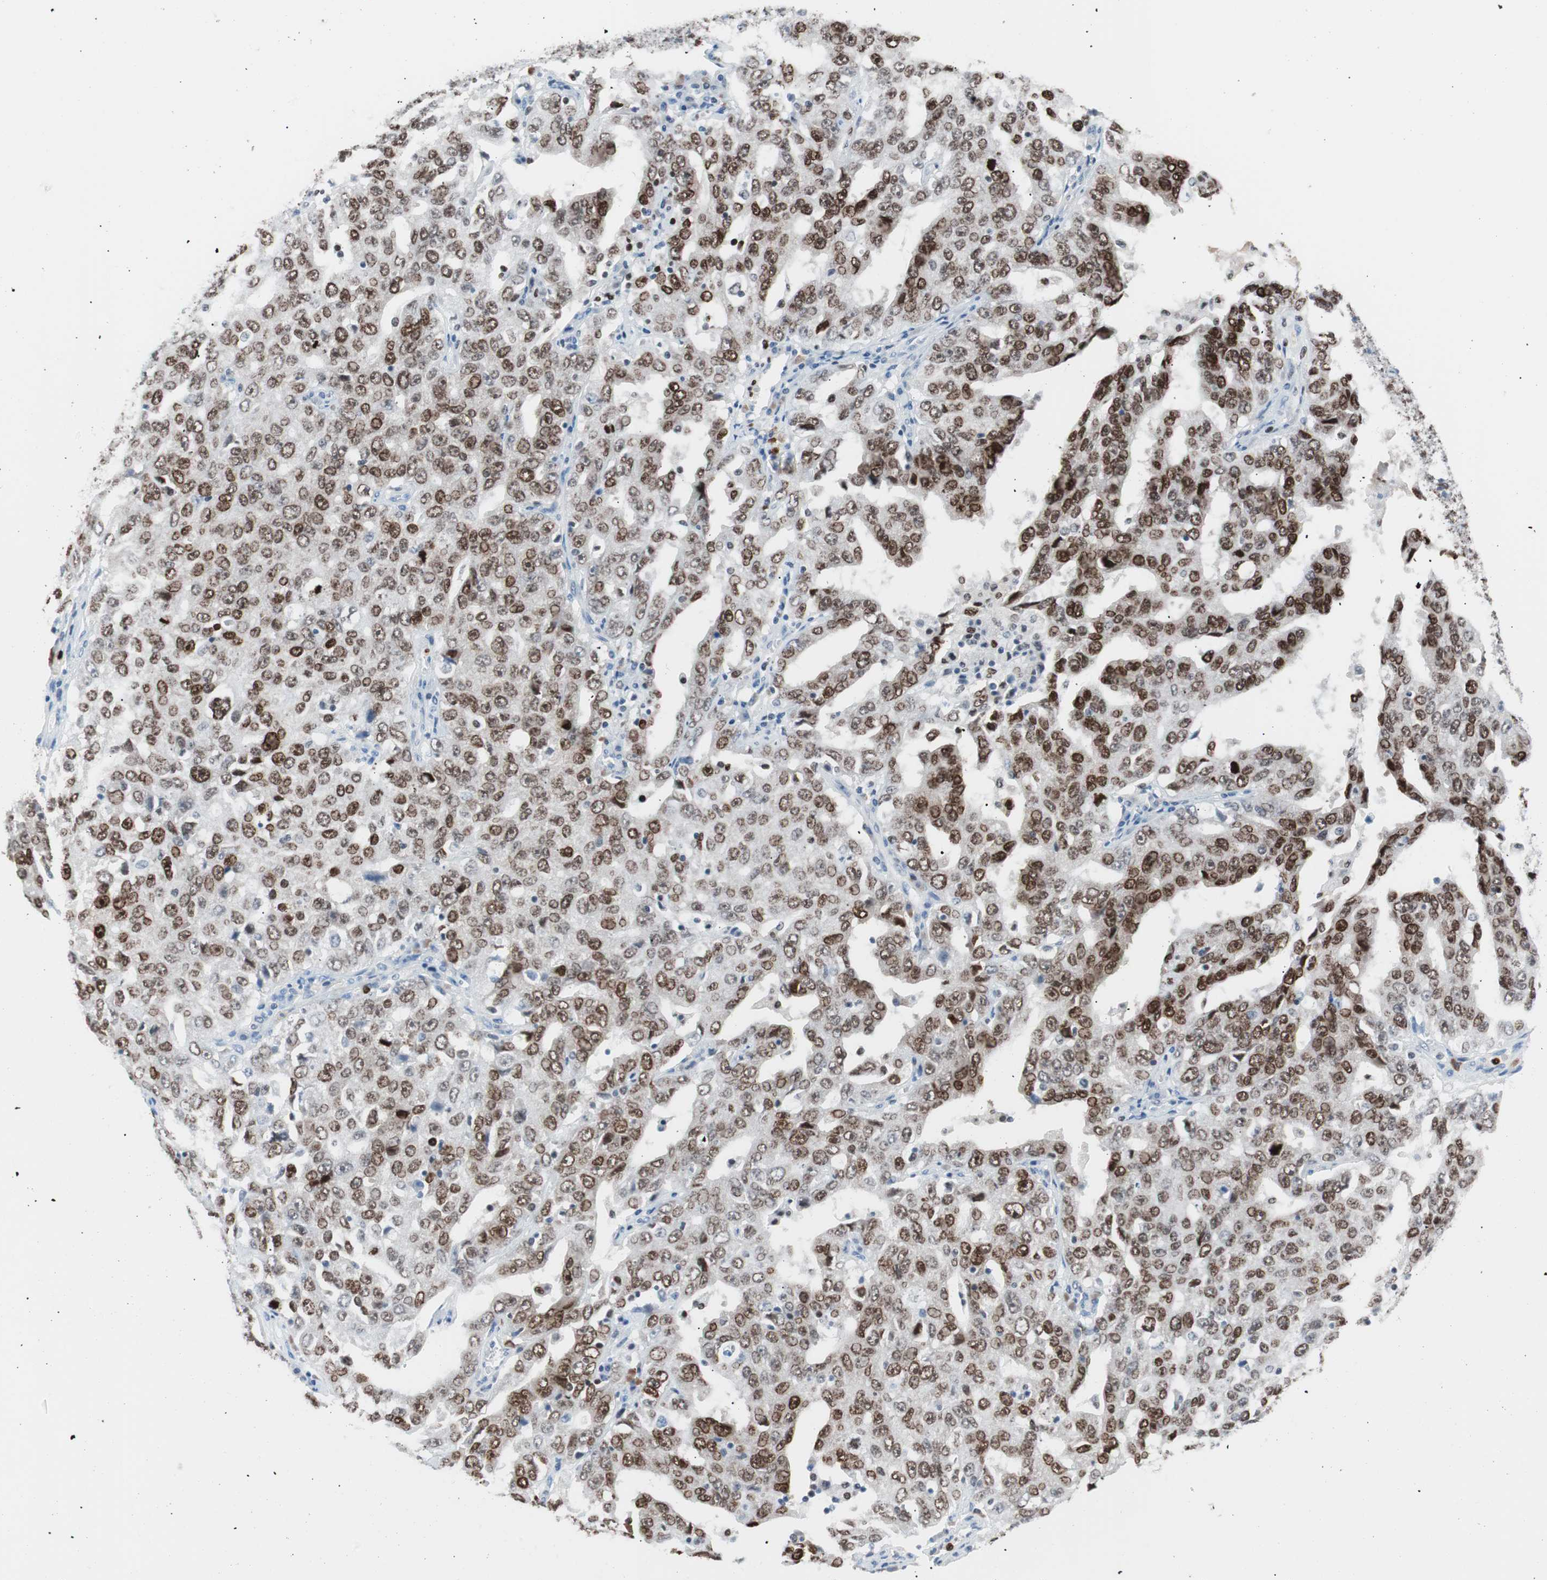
{"staining": {"intensity": "strong", "quantity": ">75%", "location": "nuclear"}, "tissue": "ovarian cancer", "cell_type": "Tumor cells", "image_type": "cancer", "snomed": [{"axis": "morphology", "description": "Carcinoma, endometroid"}, {"axis": "topography", "description": "Ovary"}], "caption": "A high amount of strong nuclear expression is present in approximately >75% of tumor cells in ovarian endometroid carcinoma tissue.", "gene": "CEBPB", "patient": {"sex": "female", "age": 62}}